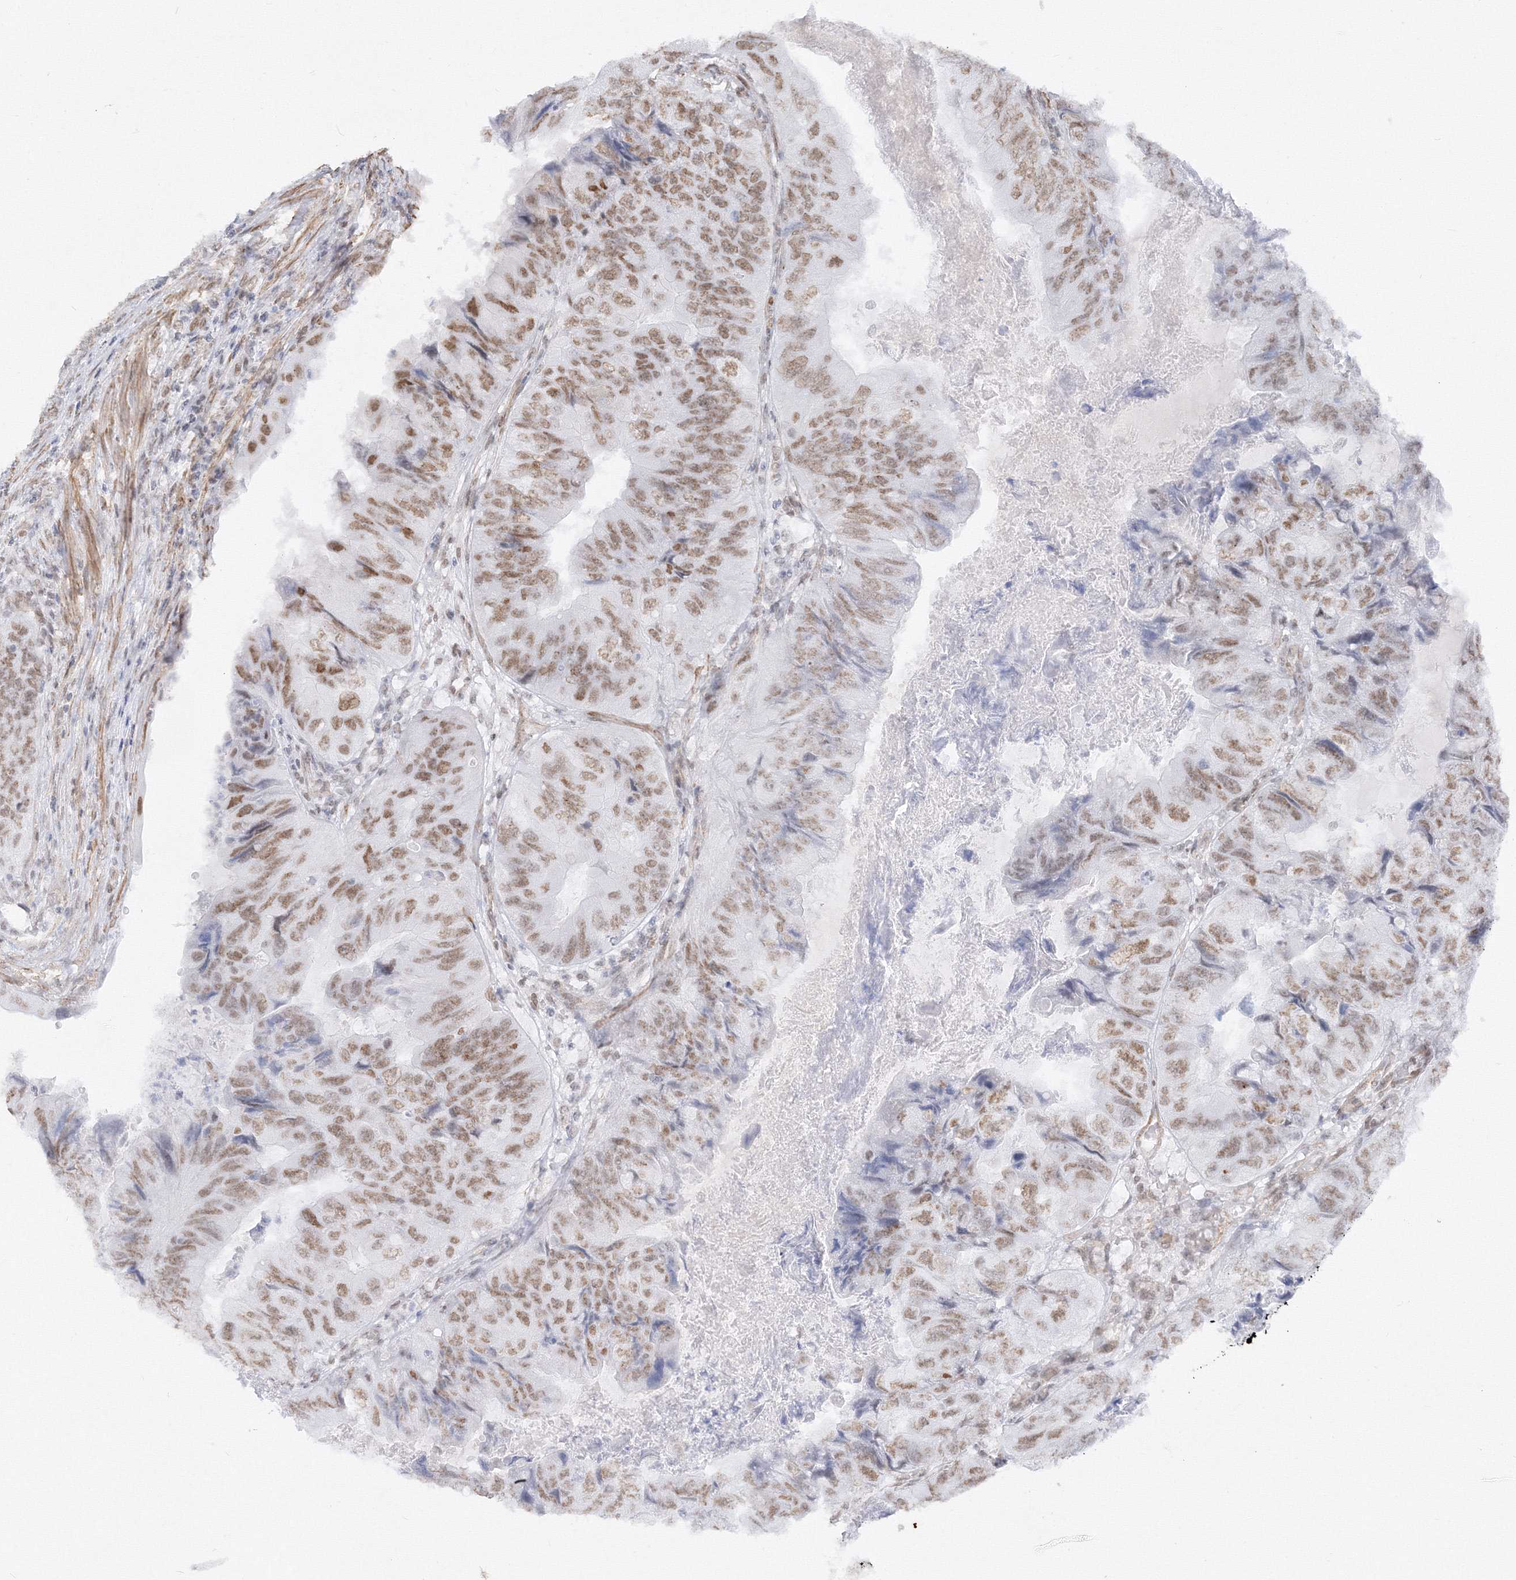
{"staining": {"intensity": "moderate", "quantity": ">75%", "location": "nuclear"}, "tissue": "colorectal cancer", "cell_type": "Tumor cells", "image_type": "cancer", "snomed": [{"axis": "morphology", "description": "Adenocarcinoma, NOS"}, {"axis": "topography", "description": "Rectum"}], "caption": "A brown stain labels moderate nuclear expression of a protein in human colorectal cancer tumor cells.", "gene": "ZNF638", "patient": {"sex": "male", "age": 63}}